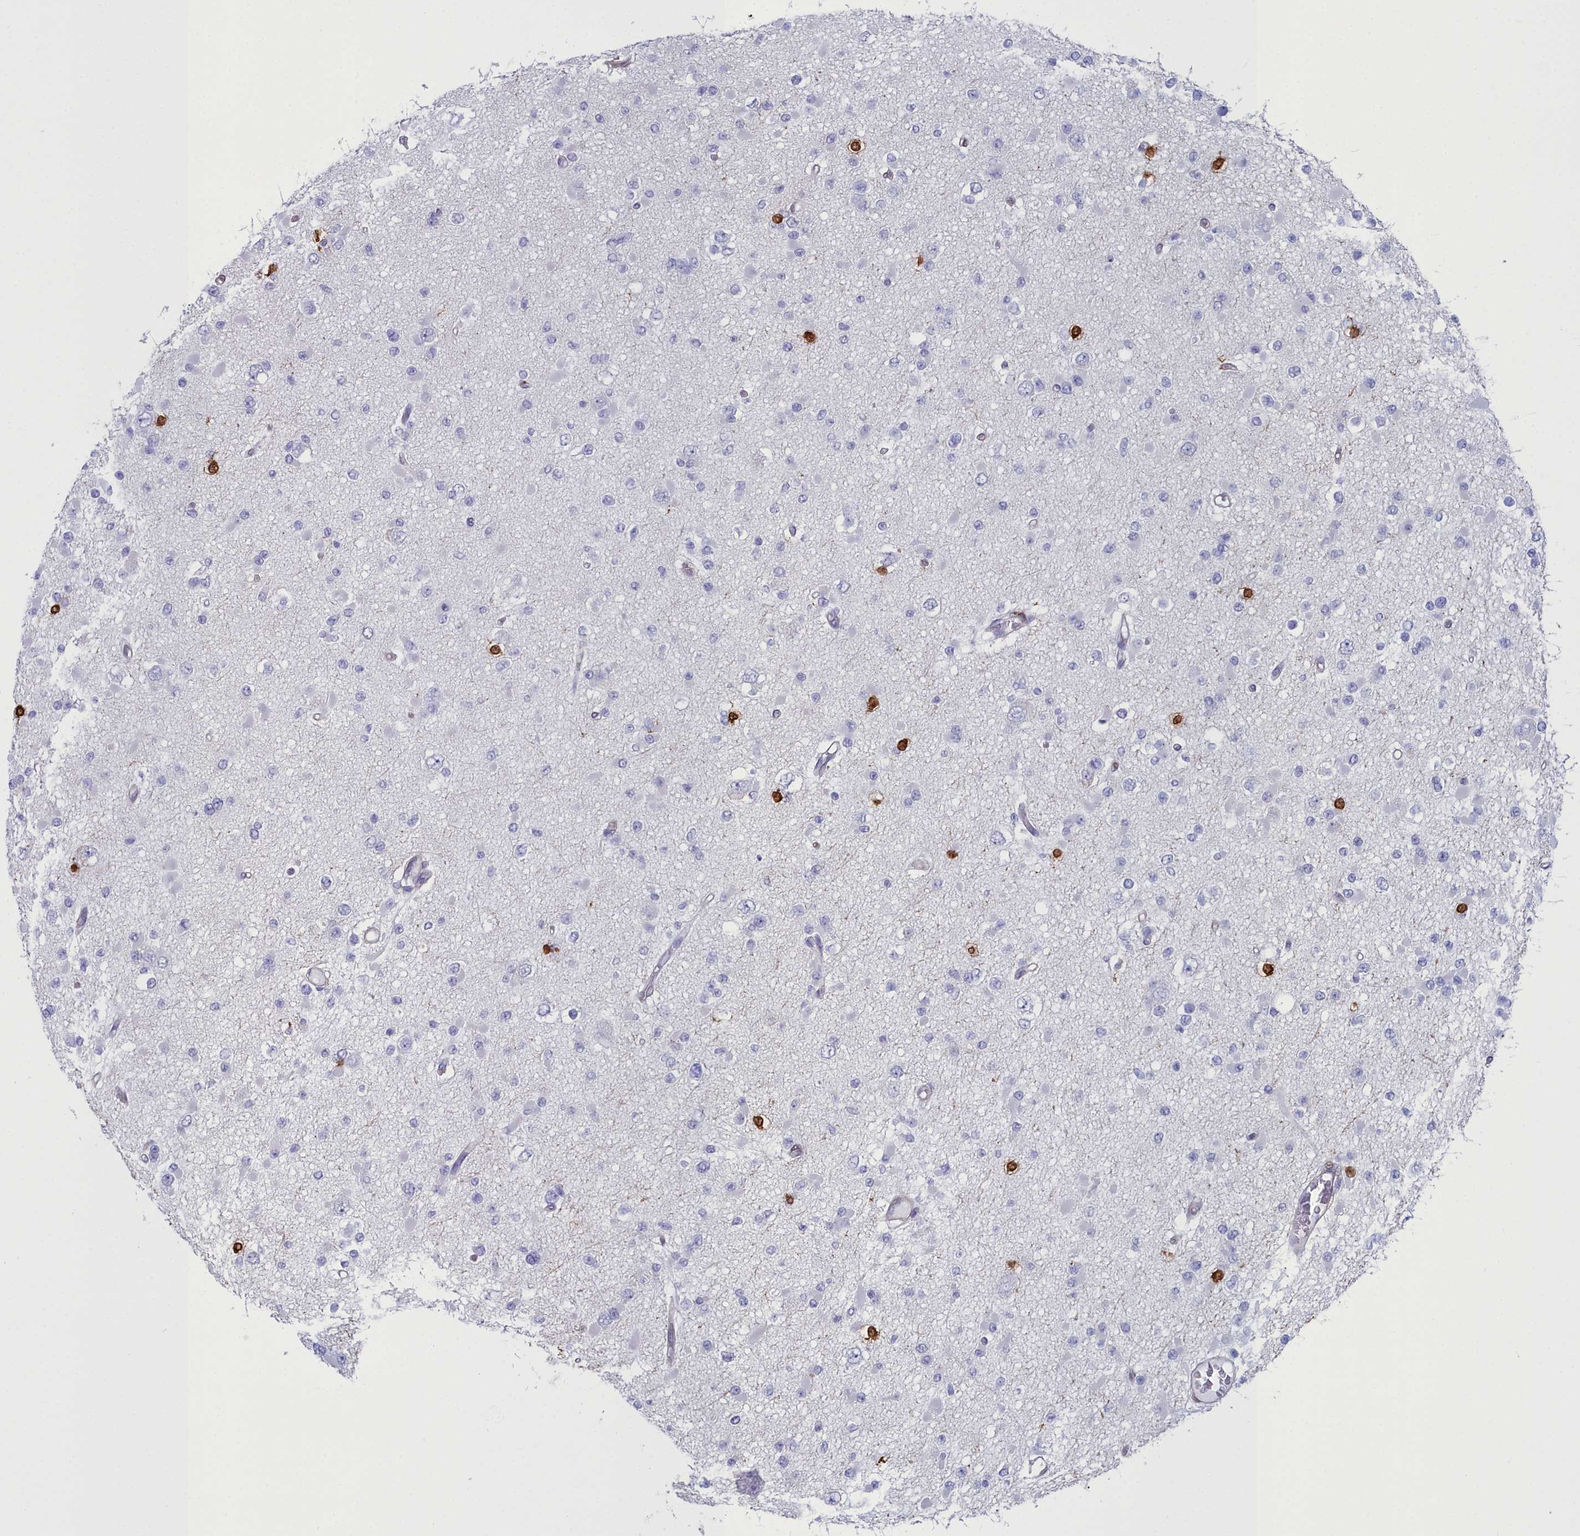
{"staining": {"intensity": "negative", "quantity": "none", "location": "none"}, "tissue": "glioma", "cell_type": "Tumor cells", "image_type": "cancer", "snomed": [{"axis": "morphology", "description": "Glioma, malignant, Low grade"}, {"axis": "topography", "description": "Brain"}], "caption": "There is no significant positivity in tumor cells of malignant low-grade glioma. (Stains: DAB (3,3'-diaminobenzidine) immunohistochemistry (IHC) with hematoxylin counter stain, Microscopy: brightfield microscopy at high magnification).", "gene": "PPP1R14A", "patient": {"sex": "female", "age": 22}}